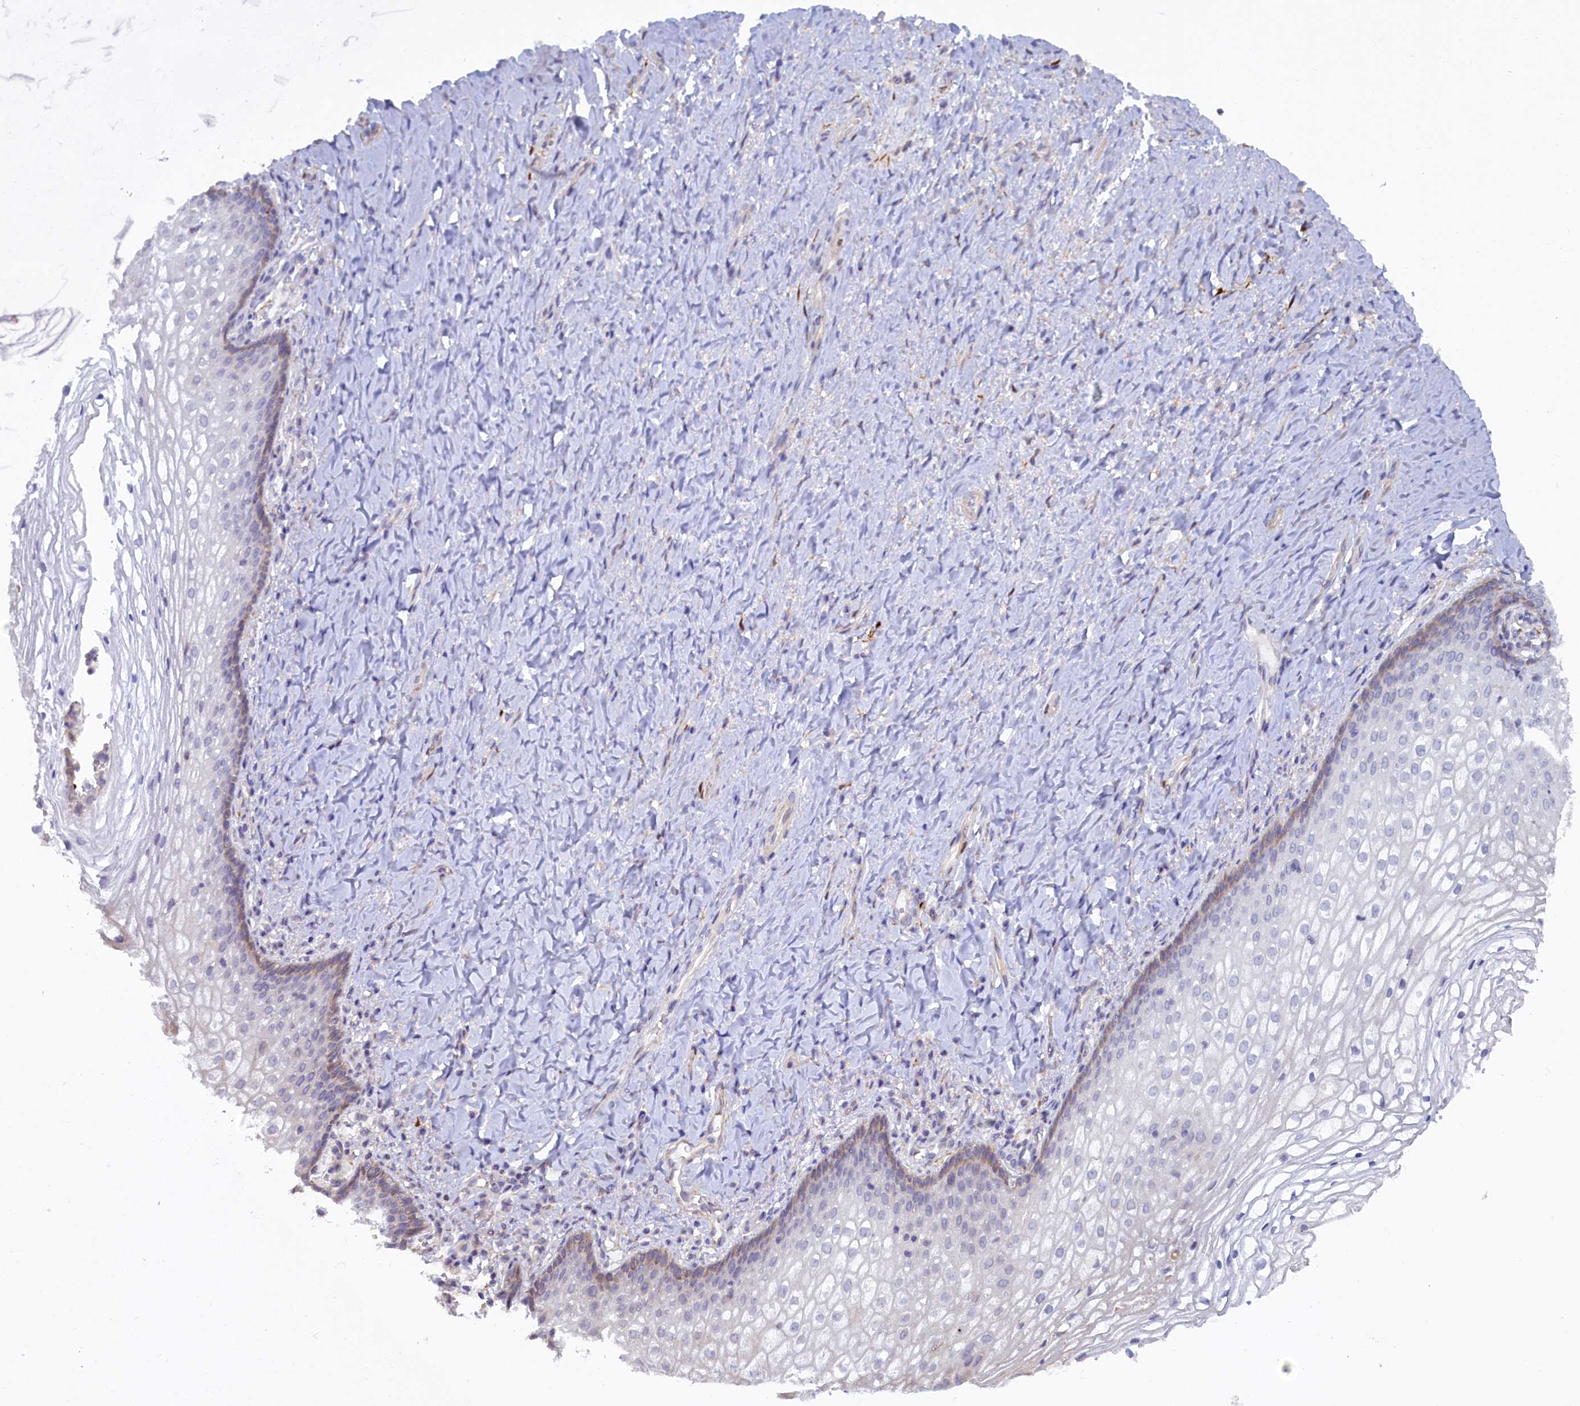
{"staining": {"intensity": "negative", "quantity": "none", "location": "none"}, "tissue": "vagina", "cell_type": "Squamous epithelial cells", "image_type": "normal", "snomed": [{"axis": "morphology", "description": "Normal tissue, NOS"}, {"axis": "topography", "description": "Vagina"}], "caption": "This histopathology image is of unremarkable vagina stained with immunohistochemistry (IHC) to label a protein in brown with the nuclei are counter-stained blue. There is no staining in squamous epithelial cells. (DAB IHC visualized using brightfield microscopy, high magnification).", "gene": "POGLUT3", "patient": {"sex": "female", "age": 60}}